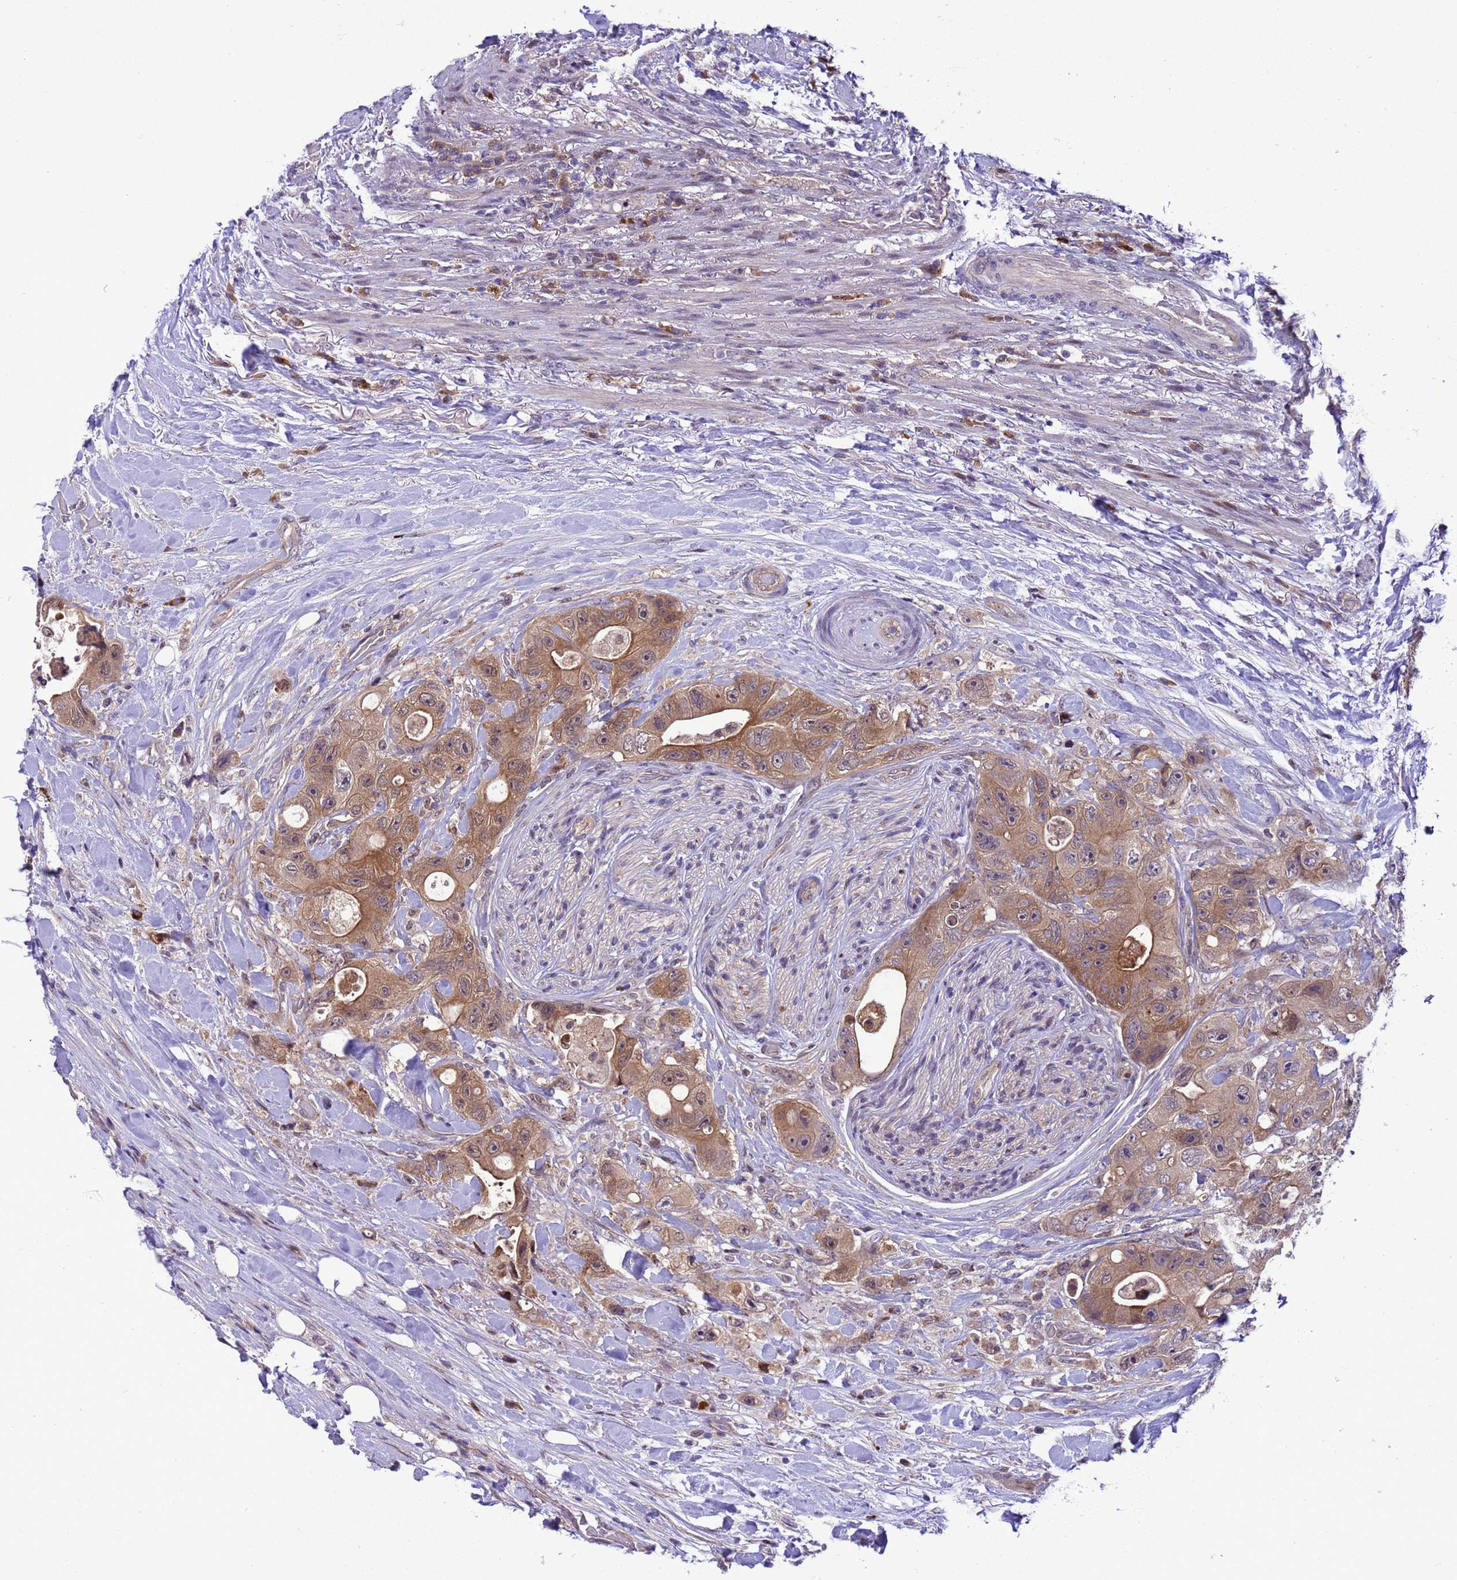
{"staining": {"intensity": "moderate", "quantity": ">75%", "location": "cytoplasmic/membranous,nuclear"}, "tissue": "colorectal cancer", "cell_type": "Tumor cells", "image_type": "cancer", "snomed": [{"axis": "morphology", "description": "Adenocarcinoma, NOS"}, {"axis": "topography", "description": "Colon"}], "caption": "Colorectal adenocarcinoma stained with a protein marker shows moderate staining in tumor cells.", "gene": "RASD1", "patient": {"sex": "female", "age": 46}}